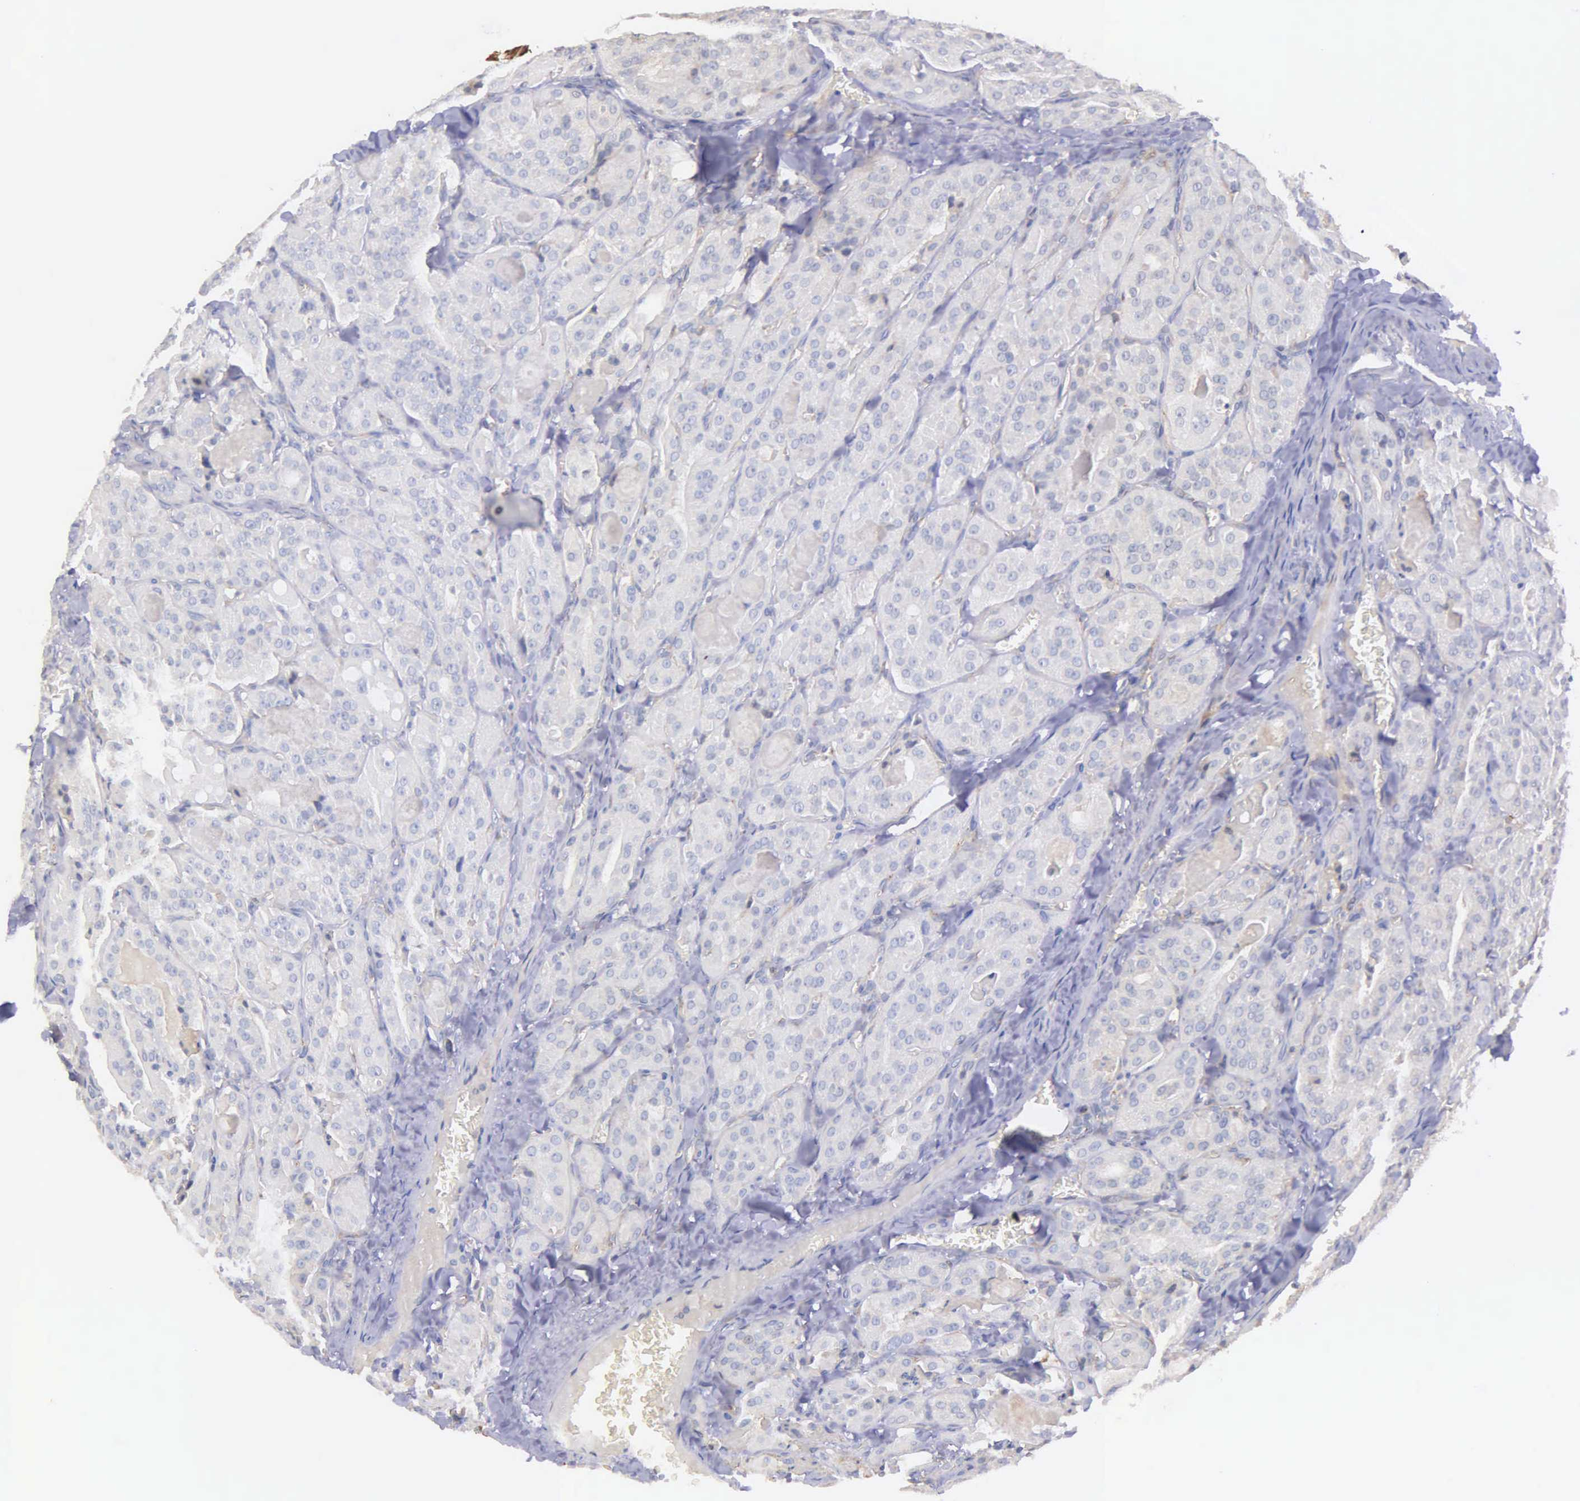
{"staining": {"intensity": "negative", "quantity": "none", "location": "none"}, "tissue": "thyroid cancer", "cell_type": "Tumor cells", "image_type": "cancer", "snomed": [{"axis": "morphology", "description": "Carcinoma, NOS"}, {"axis": "topography", "description": "Thyroid gland"}], "caption": "Protein analysis of carcinoma (thyroid) shows no significant staining in tumor cells.", "gene": "ZC3H12B", "patient": {"sex": "male", "age": 76}}